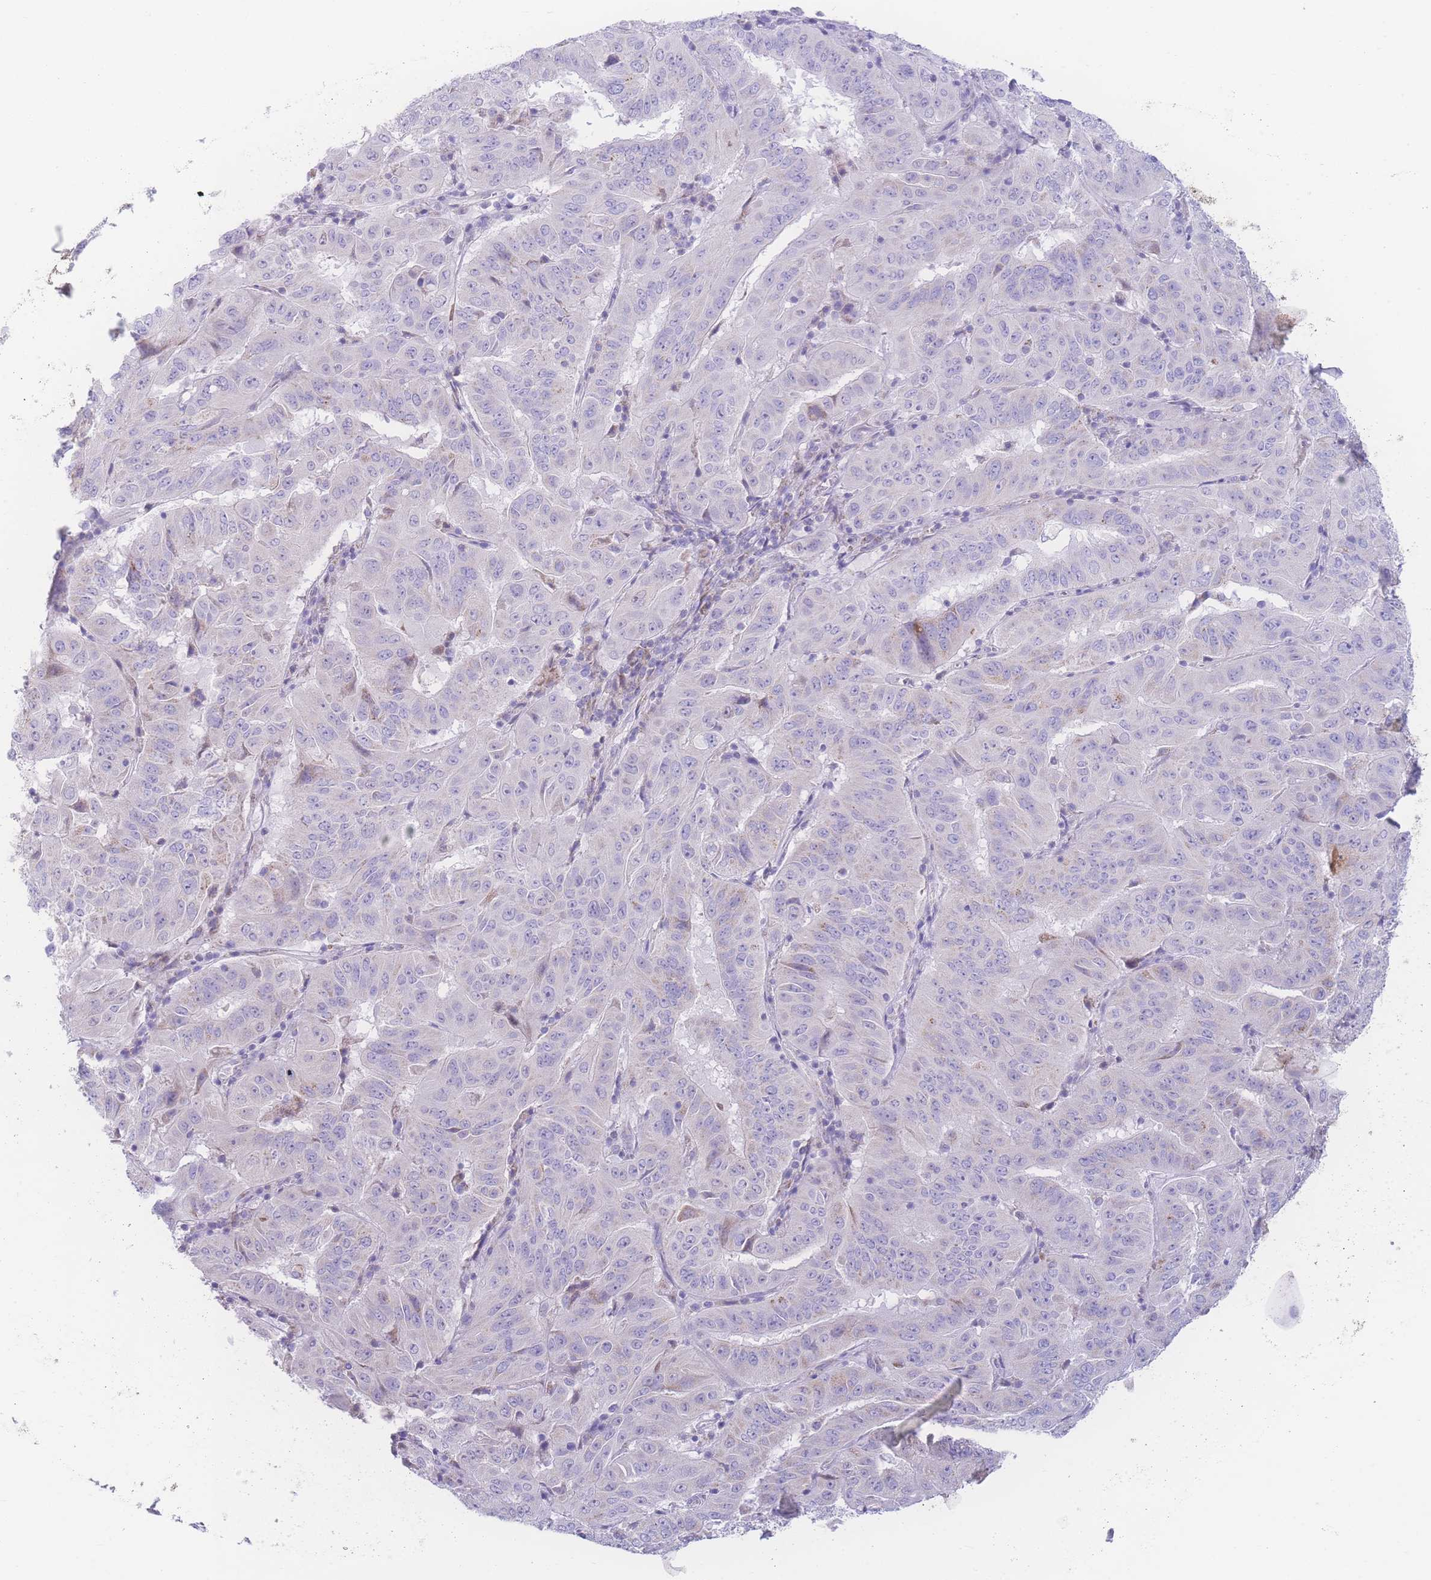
{"staining": {"intensity": "weak", "quantity": "<25%", "location": "cytoplasmic/membranous"}, "tissue": "pancreatic cancer", "cell_type": "Tumor cells", "image_type": "cancer", "snomed": [{"axis": "morphology", "description": "Adenocarcinoma, NOS"}, {"axis": "topography", "description": "Pancreas"}], "caption": "DAB (3,3'-diaminobenzidine) immunohistochemical staining of adenocarcinoma (pancreatic) demonstrates no significant staining in tumor cells.", "gene": "NBEAL1", "patient": {"sex": "male", "age": 63}}